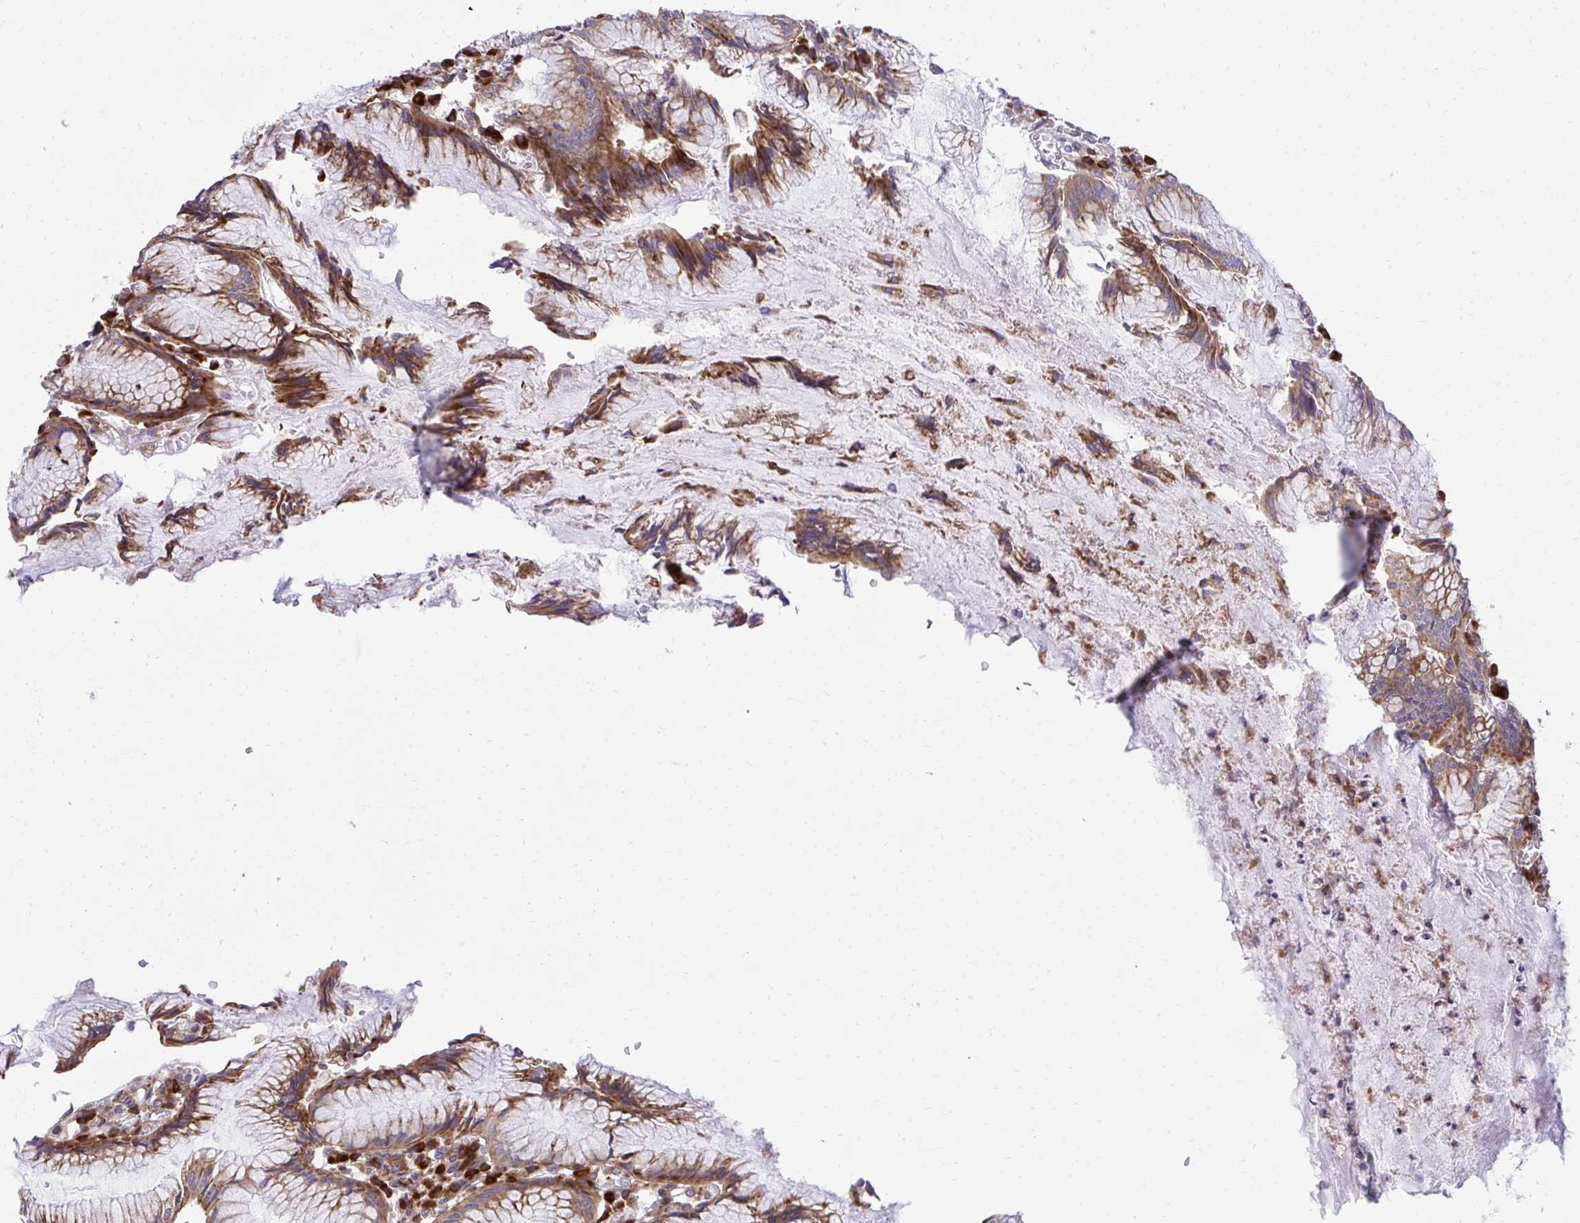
{"staining": {"intensity": "strong", "quantity": ">75%", "location": "cytoplasmic/membranous"}, "tissue": "stomach", "cell_type": "Glandular cells", "image_type": "normal", "snomed": [{"axis": "morphology", "description": "Normal tissue, NOS"}, {"axis": "topography", "description": "Stomach"}], "caption": "About >75% of glandular cells in benign stomach show strong cytoplasmic/membranous protein positivity as visualized by brown immunohistochemical staining.", "gene": "RPS15", "patient": {"sex": "male", "age": 55}}